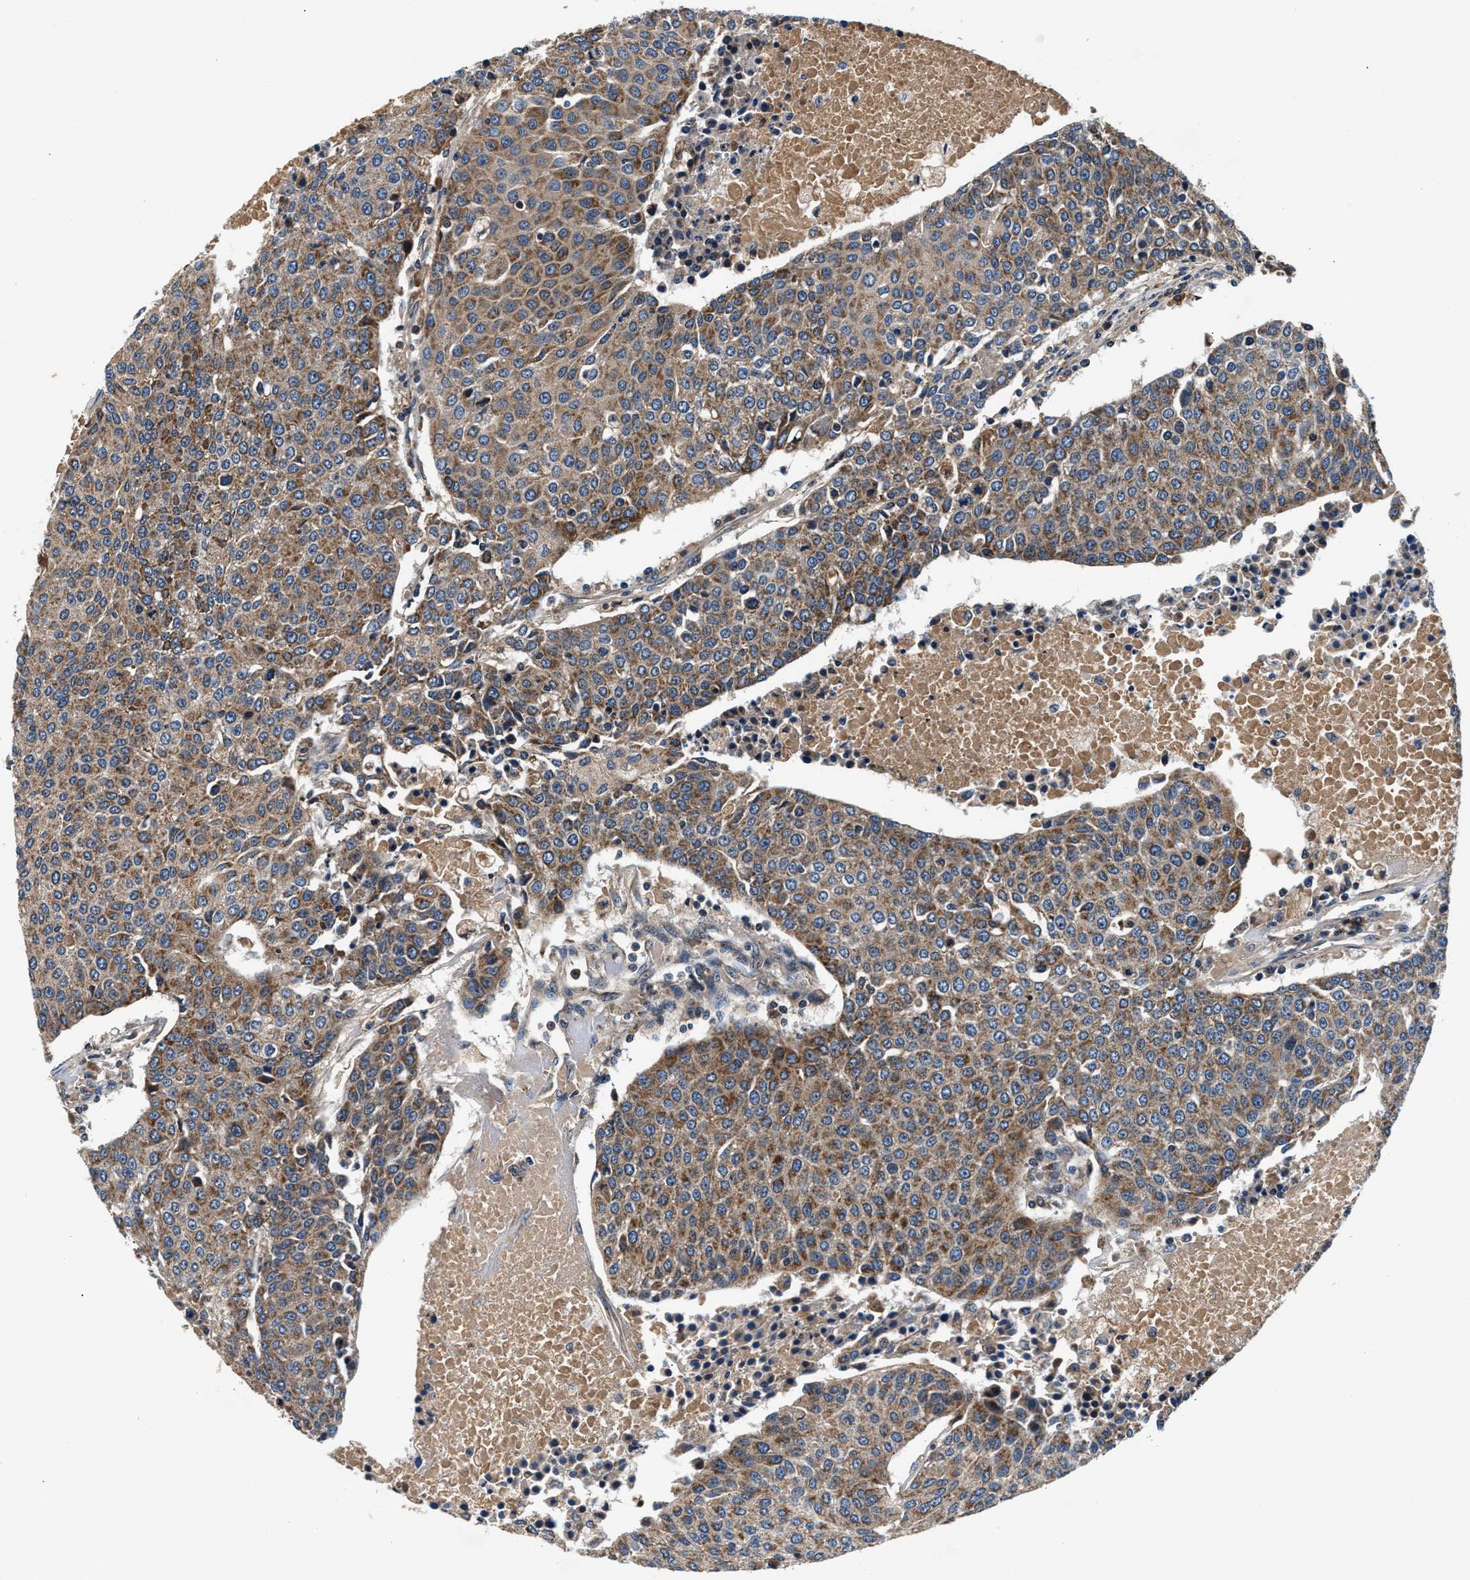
{"staining": {"intensity": "moderate", "quantity": ">75%", "location": "cytoplasmic/membranous"}, "tissue": "urothelial cancer", "cell_type": "Tumor cells", "image_type": "cancer", "snomed": [{"axis": "morphology", "description": "Urothelial carcinoma, High grade"}, {"axis": "topography", "description": "Urinary bladder"}], "caption": "High-power microscopy captured an immunohistochemistry (IHC) photomicrograph of high-grade urothelial carcinoma, revealing moderate cytoplasmic/membranous expression in about >75% of tumor cells.", "gene": "IMMT", "patient": {"sex": "female", "age": 85}}